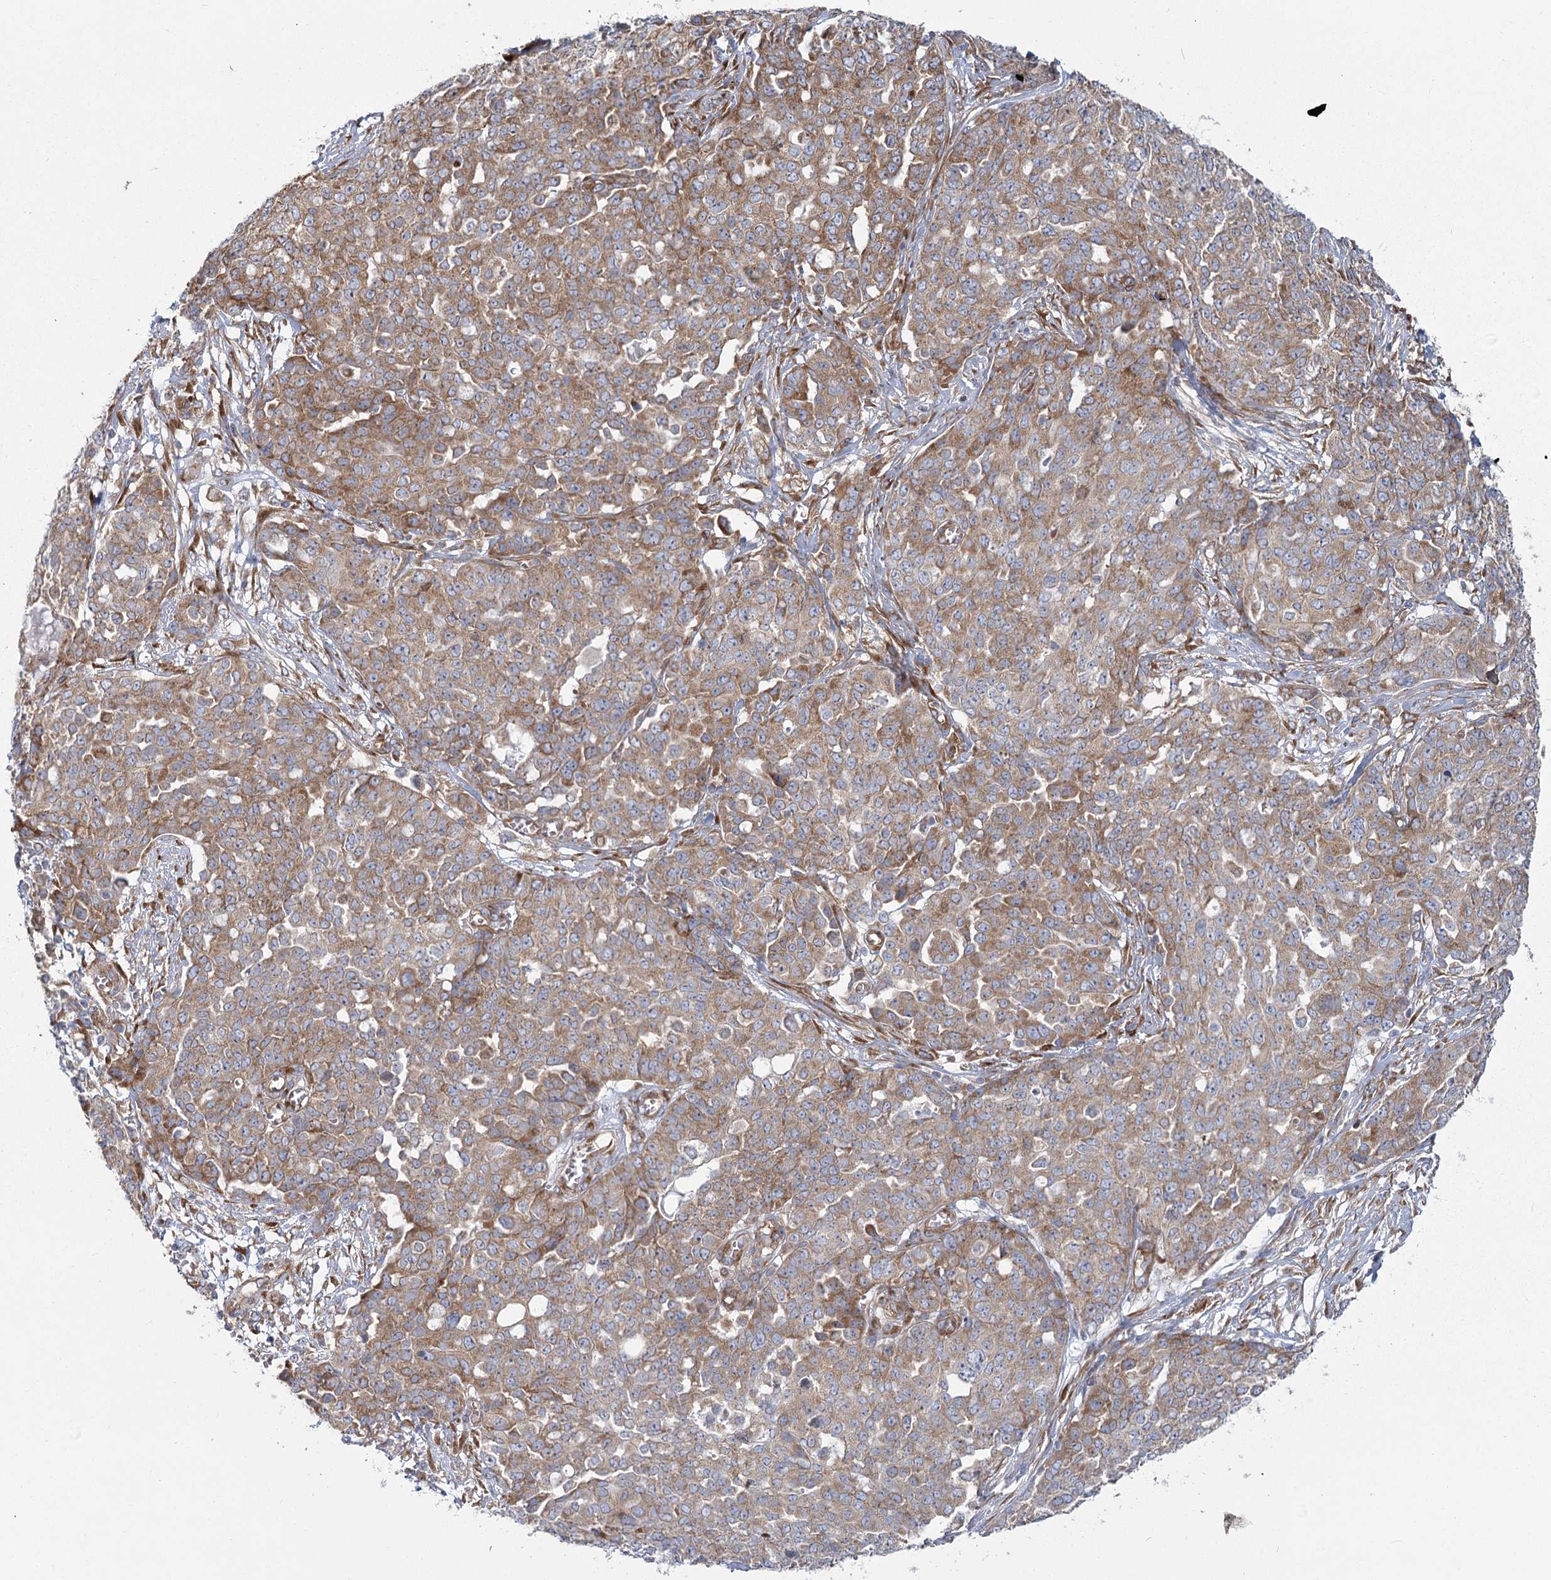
{"staining": {"intensity": "moderate", "quantity": ">75%", "location": "cytoplasmic/membranous"}, "tissue": "ovarian cancer", "cell_type": "Tumor cells", "image_type": "cancer", "snomed": [{"axis": "morphology", "description": "Cystadenocarcinoma, serous, NOS"}, {"axis": "topography", "description": "Soft tissue"}, {"axis": "topography", "description": "Ovary"}], "caption": "Approximately >75% of tumor cells in ovarian cancer (serous cystadenocarcinoma) demonstrate moderate cytoplasmic/membranous protein expression as visualized by brown immunohistochemical staining.", "gene": "HARS2", "patient": {"sex": "female", "age": 57}}